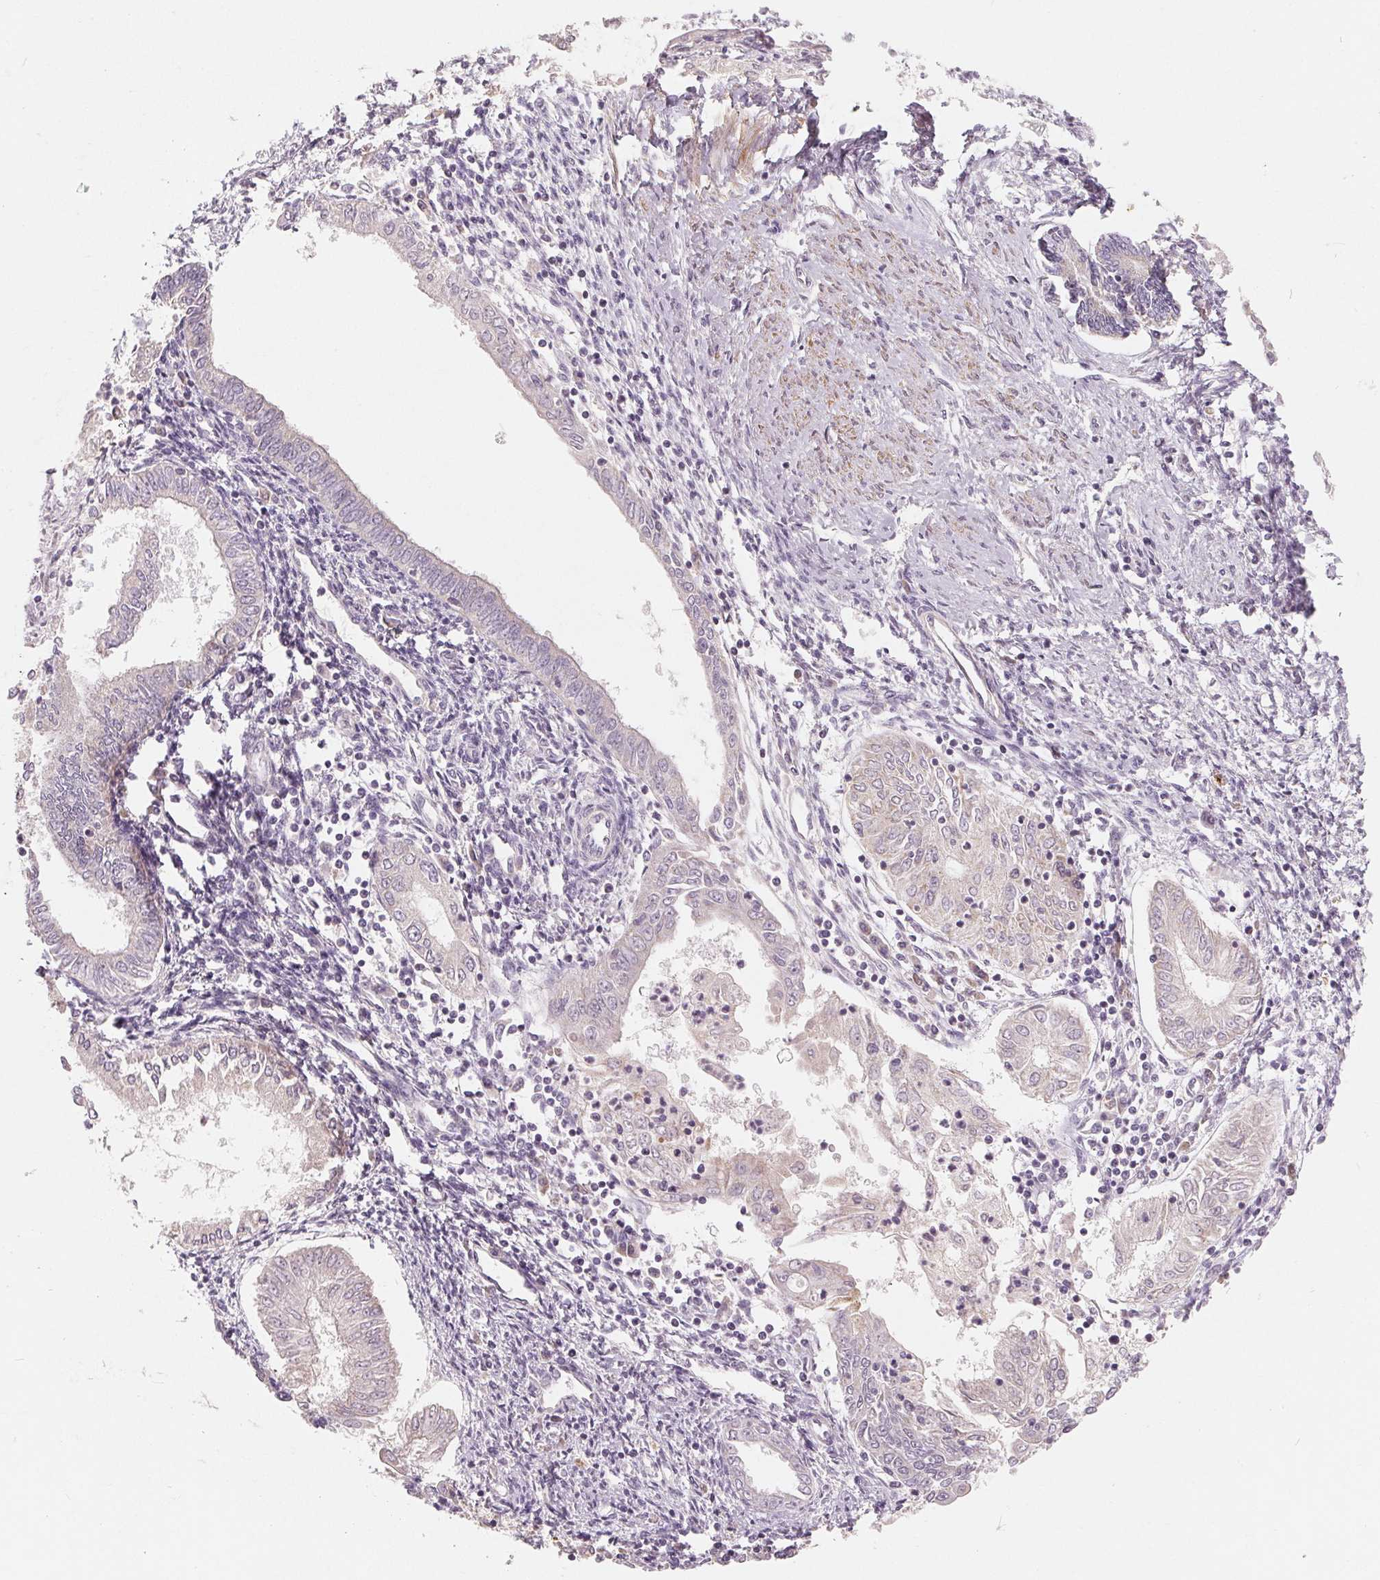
{"staining": {"intensity": "negative", "quantity": "none", "location": "none"}, "tissue": "endometrial cancer", "cell_type": "Tumor cells", "image_type": "cancer", "snomed": [{"axis": "morphology", "description": "Adenocarcinoma, NOS"}, {"axis": "topography", "description": "Endometrium"}], "caption": "Micrograph shows no significant protein staining in tumor cells of adenocarcinoma (endometrial). (Immunohistochemistry (ihc), brightfield microscopy, high magnification).", "gene": "GHITM", "patient": {"sex": "female", "age": 68}}